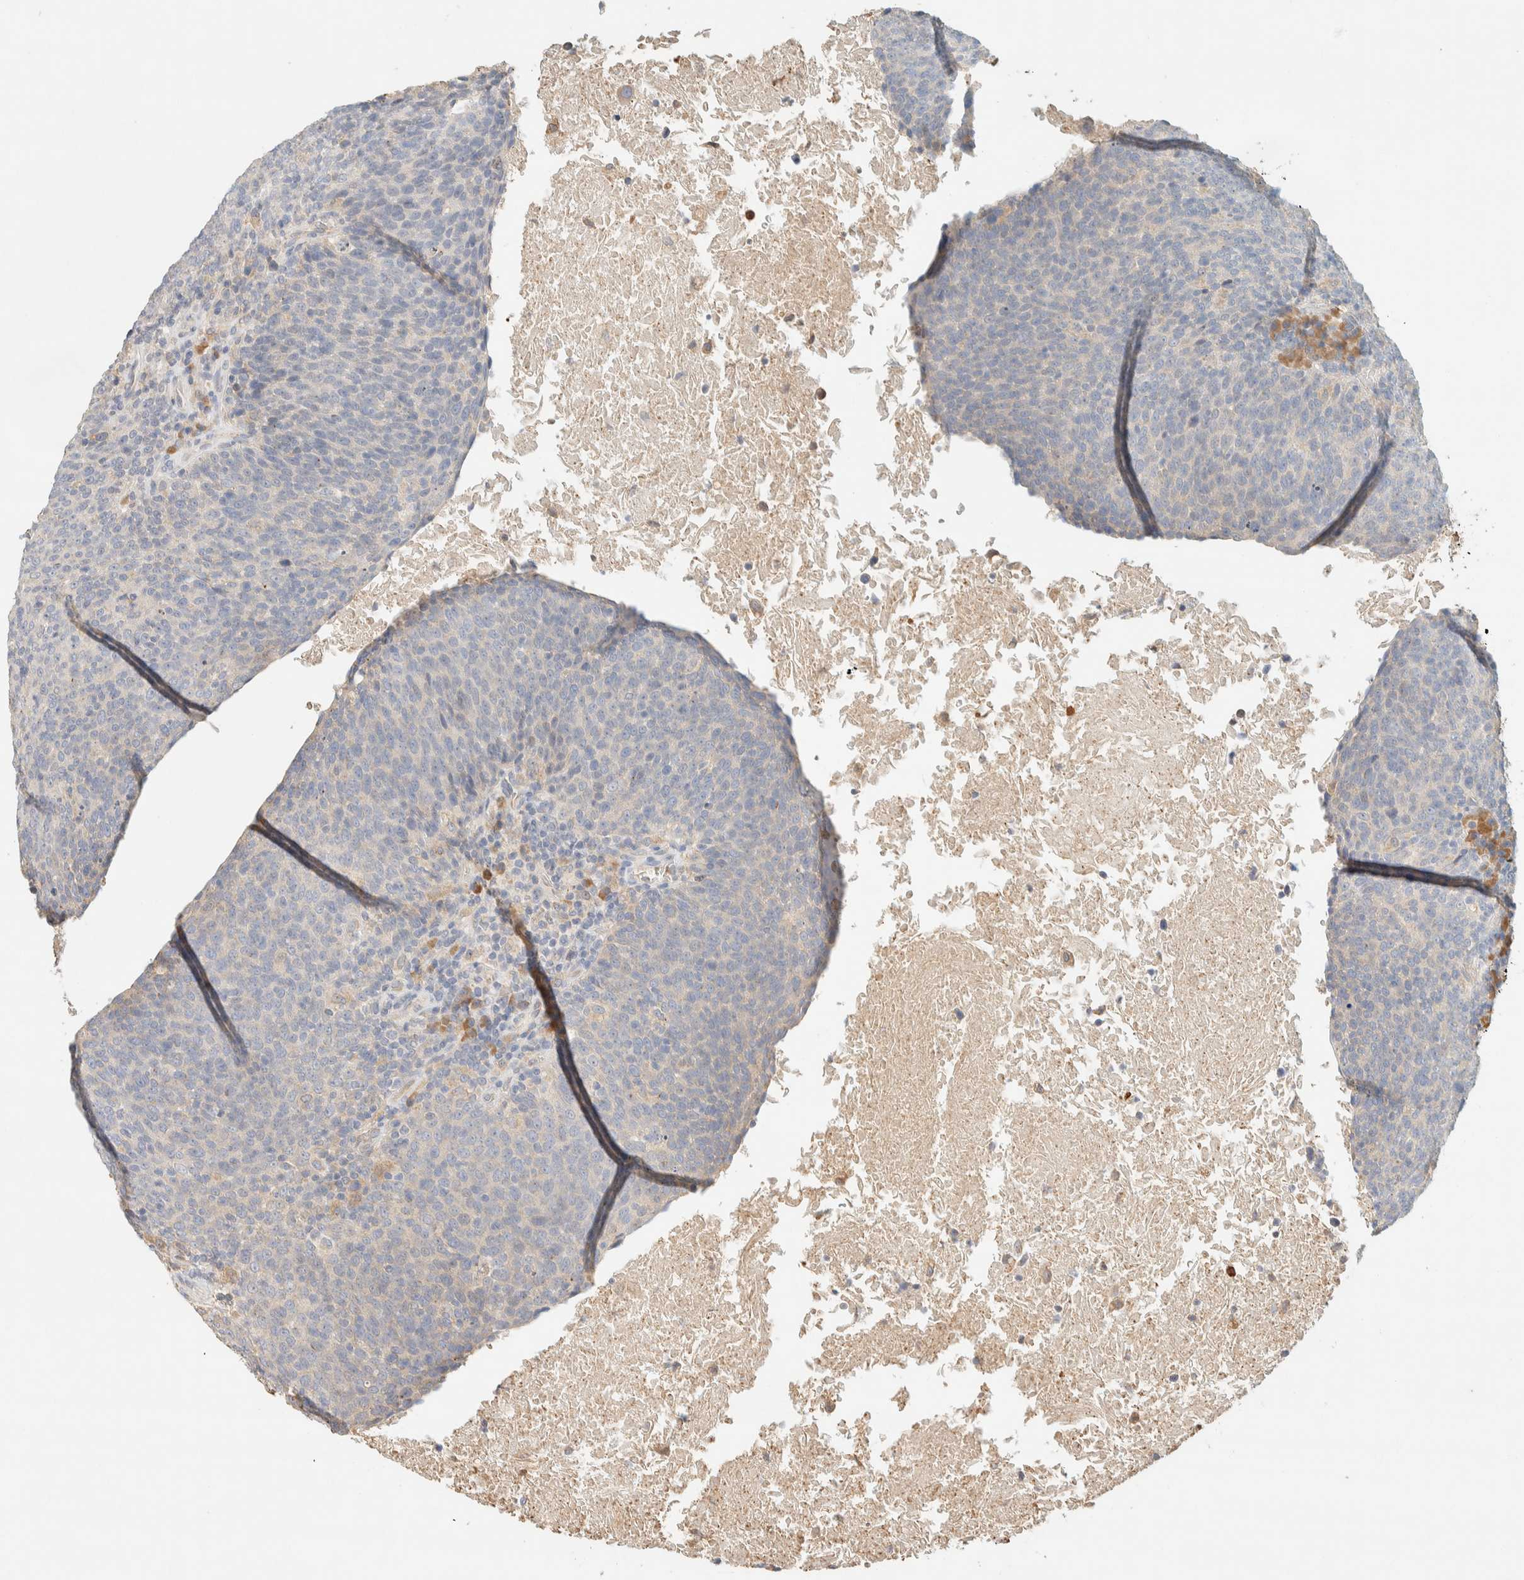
{"staining": {"intensity": "weak", "quantity": "<25%", "location": "cytoplasmic/membranous"}, "tissue": "head and neck cancer", "cell_type": "Tumor cells", "image_type": "cancer", "snomed": [{"axis": "morphology", "description": "Squamous cell carcinoma, NOS"}, {"axis": "morphology", "description": "Squamous cell carcinoma, metastatic, NOS"}, {"axis": "topography", "description": "Lymph node"}, {"axis": "topography", "description": "Head-Neck"}], "caption": "Tumor cells are negative for protein expression in human head and neck cancer (squamous cell carcinoma).", "gene": "TTC3", "patient": {"sex": "male", "age": 62}}